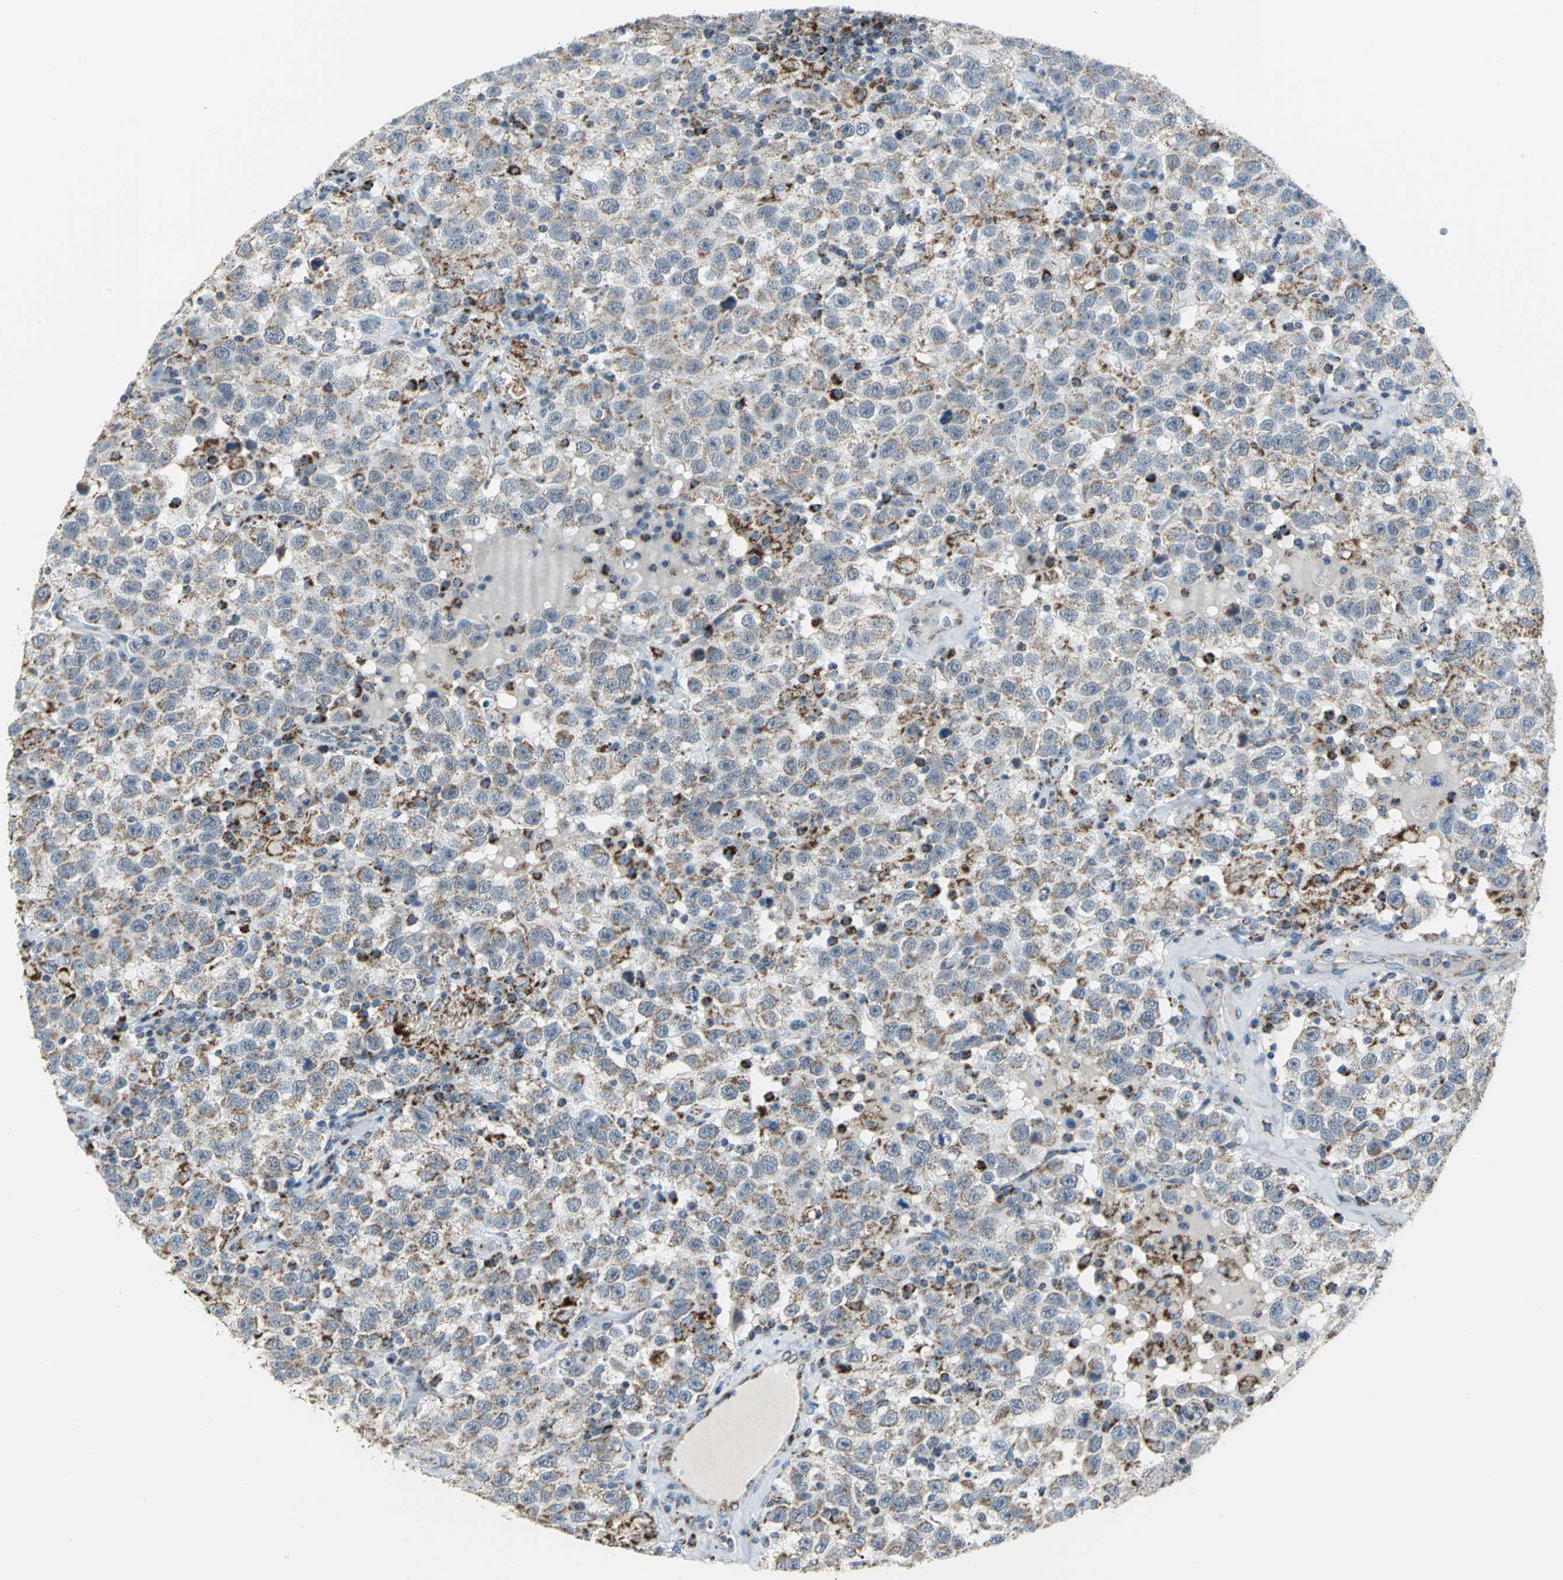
{"staining": {"intensity": "moderate", "quantity": "25%-75%", "location": "cytoplasmic/membranous"}, "tissue": "testis cancer", "cell_type": "Tumor cells", "image_type": "cancer", "snomed": [{"axis": "morphology", "description": "Seminoma, NOS"}, {"axis": "topography", "description": "Testis"}], "caption": "Immunohistochemistry micrograph of neoplastic tissue: human seminoma (testis) stained using immunohistochemistry (IHC) demonstrates medium levels of moderate protein expression localized specifically in the cytoplasmic/membranous of tumor cells, appearing as a cytoplasmic/membranous brown color.", "gene": "NTRK1", "patient": {"sex": "male", "age": 41}}